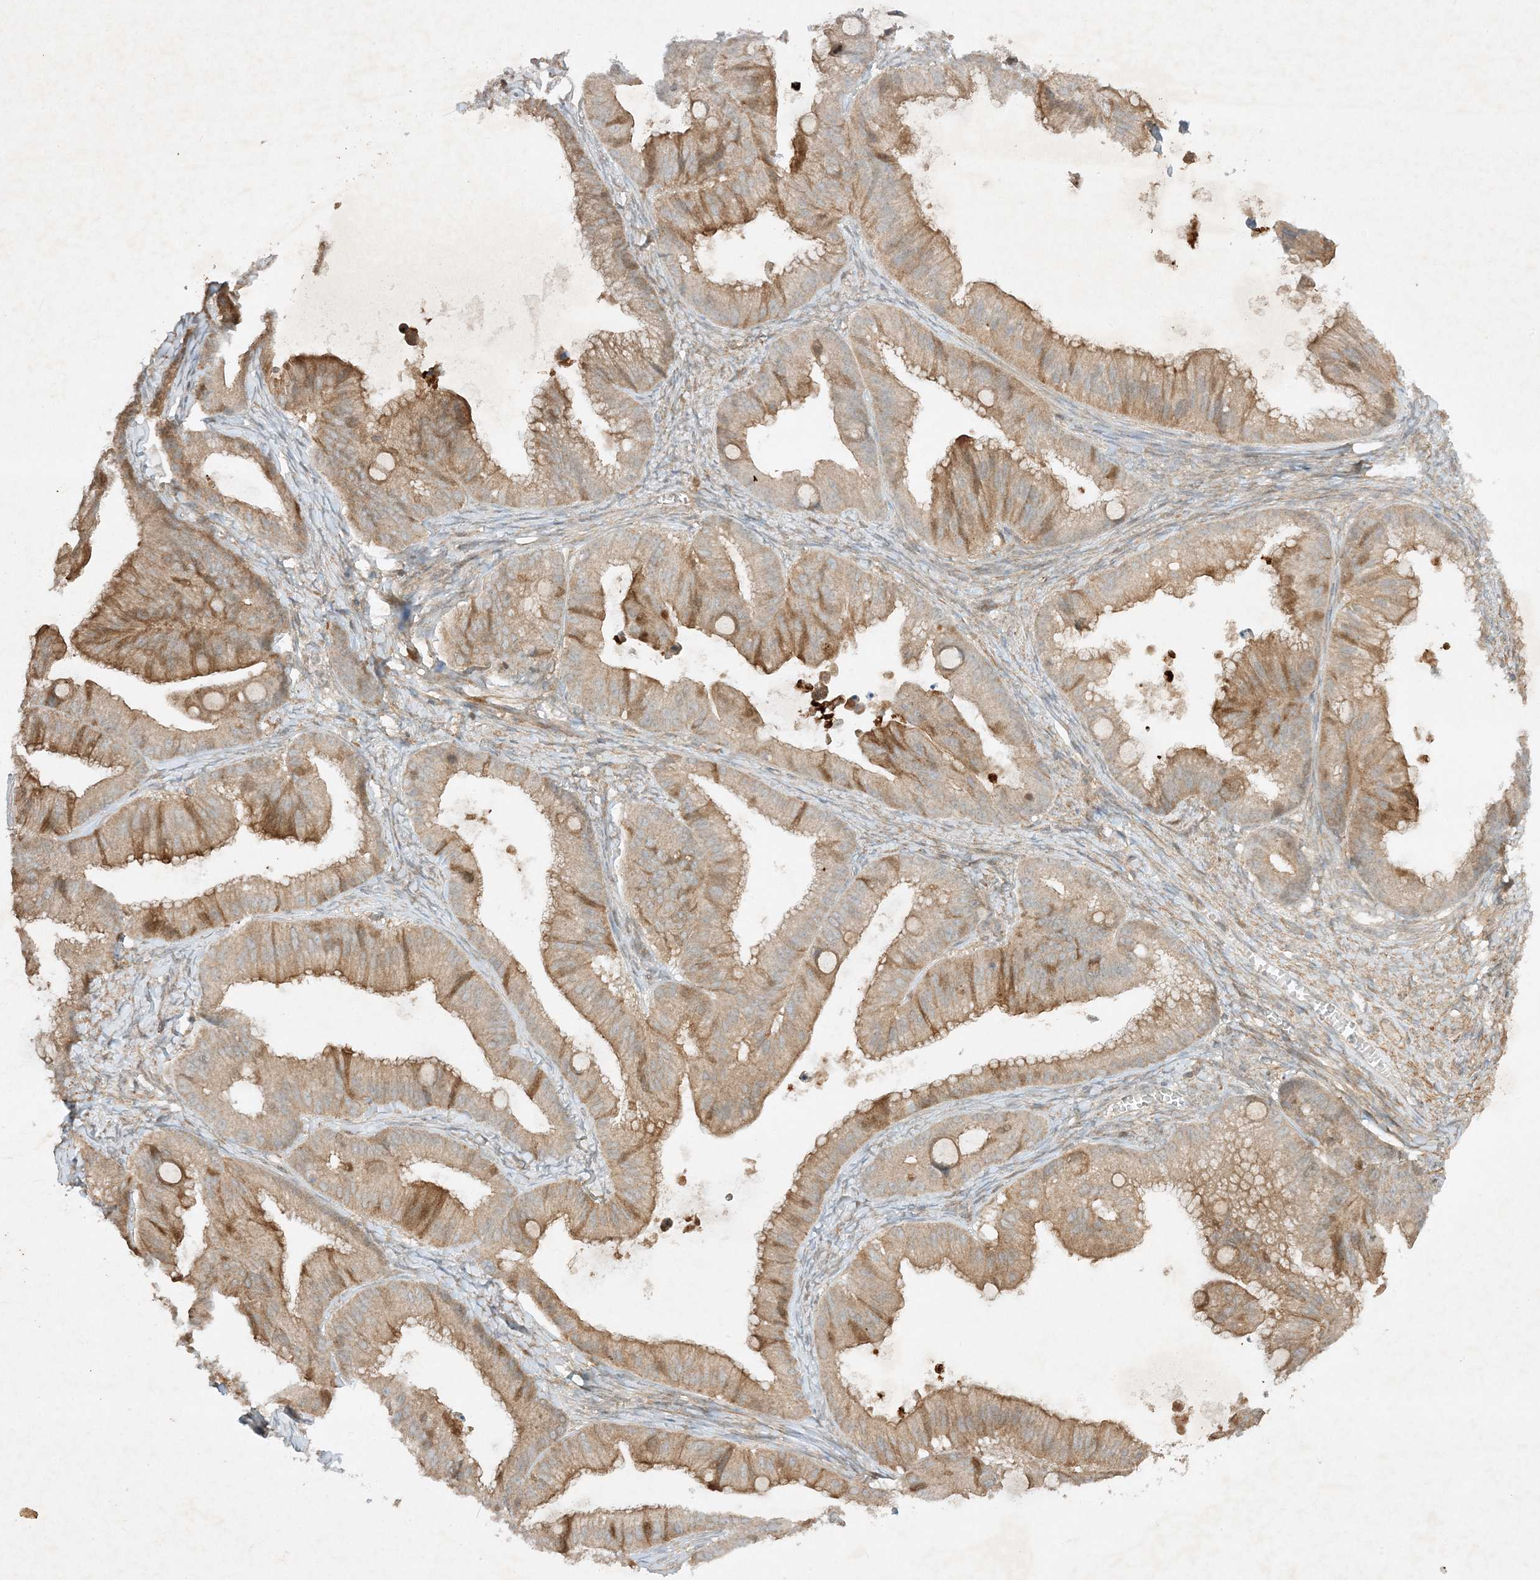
{"staining": {"intensity": "moderate", "quantity": ">75%", "location": "cytoplasmic/membranous"}, "tissue": "ovarian cancer", "cell_type": "Tumor cells", "image_type": "cancer", "snomed": [{"axis": "morphology", "description": "Cystadenocarcinoma, mucinous, NOS"}, {"axis": "topography", "description": "Ovary"}], "caption": "Protein expression by immunohistochemistry reveals moderate cytoplasmic/membranous positivity in approximately >75% of tumor cells in ovarian cancer (mucinous cystadenocarcinoma). (brown staining indicates protein expression, while blue staining denotes nuclei).", "gene": "XRN1", "patient": {"sex": "female", "age": 71}}